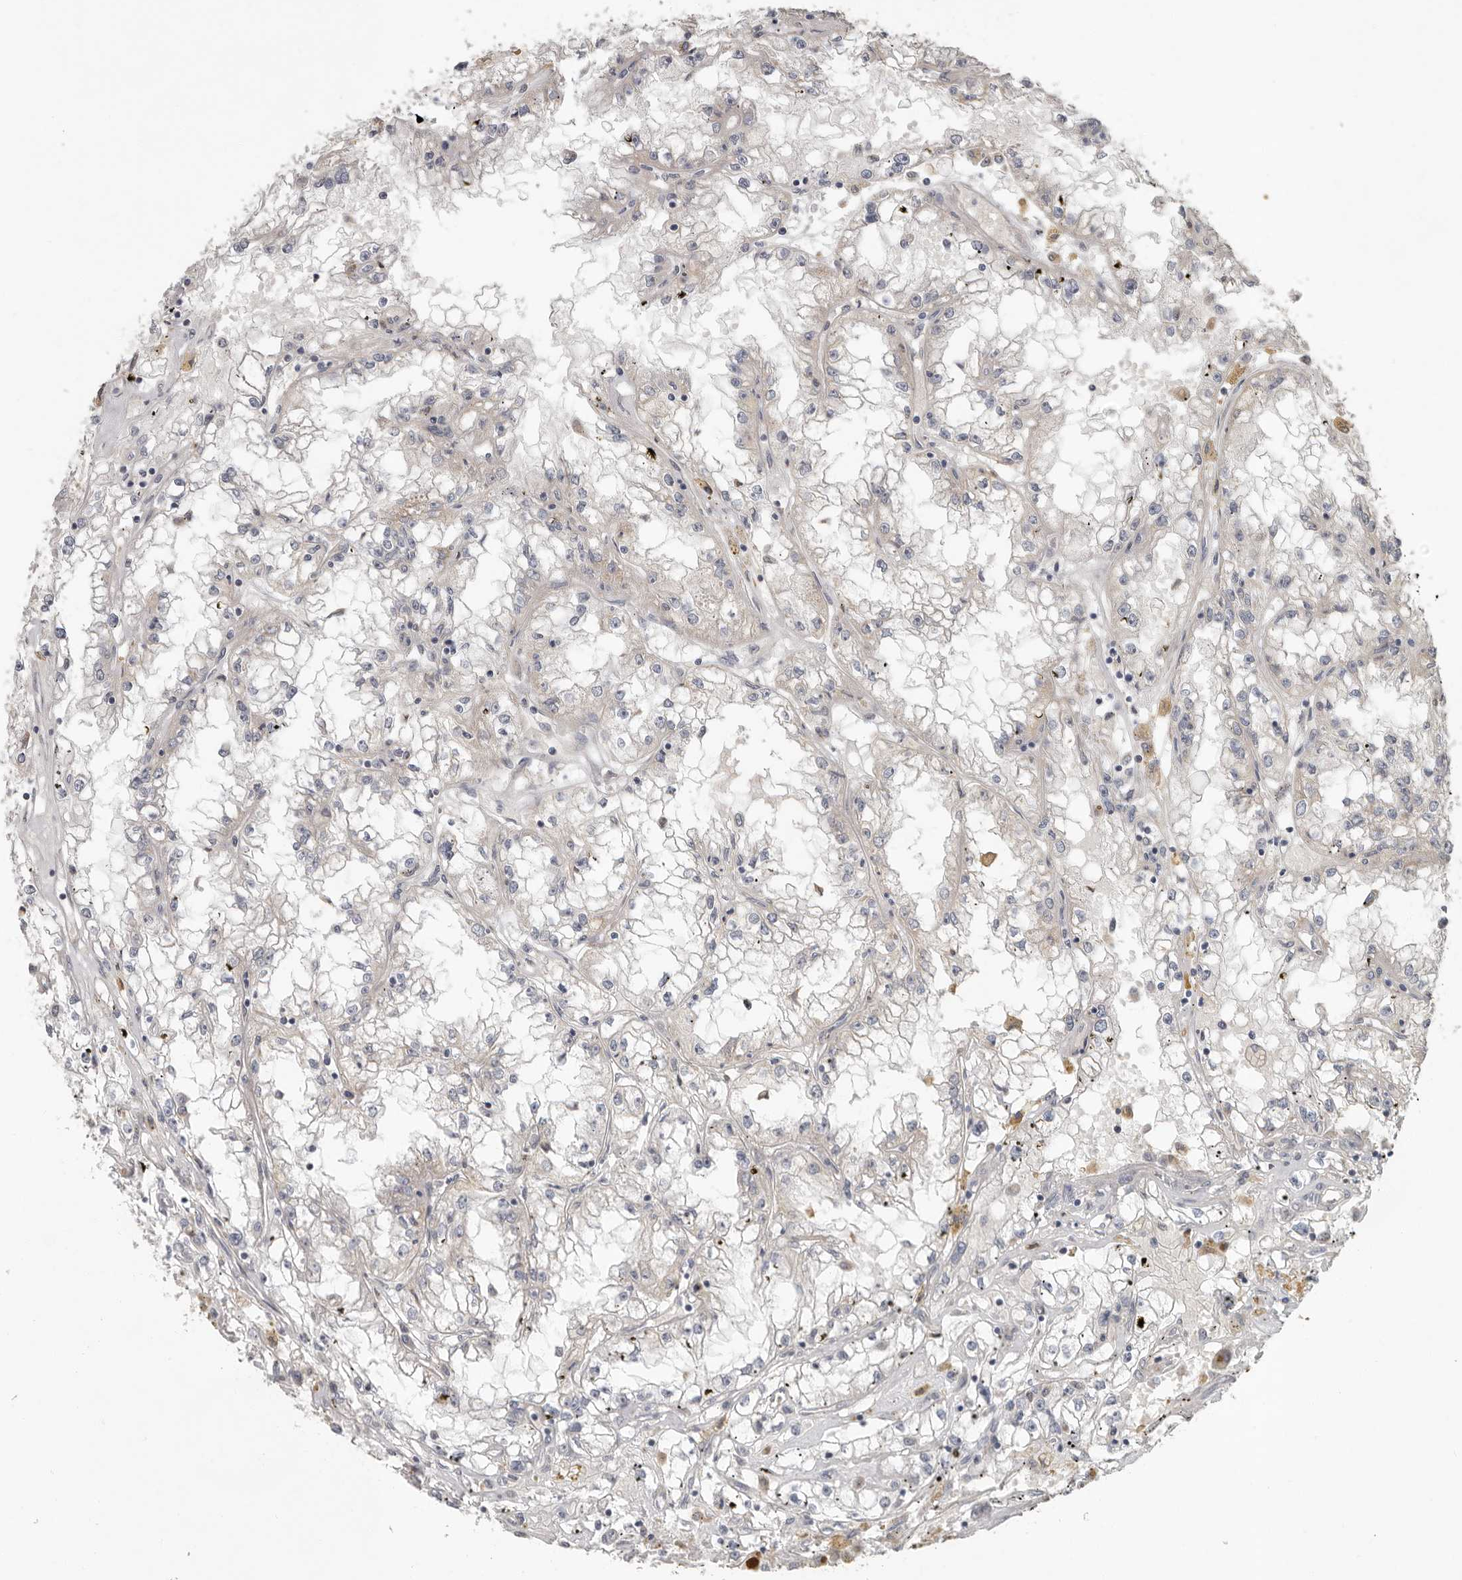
{"staining": {"intensity": "negative", "quantity": "none", "location": "none"}, "tissue": "renal cancer", "cell_type": "Tumor cells", "image_type": "cancer", "snomed": [{"axis": "morphology", "description": "Adenocarcinoma, NOS"}, {"axis": "topography", "description": "Kidney"}], "caption": "A histopathology image of human renal cancer is negative for staining in tumor cells.", "gene": "UNK", "patient": {"sex": "male", "age": 56}}